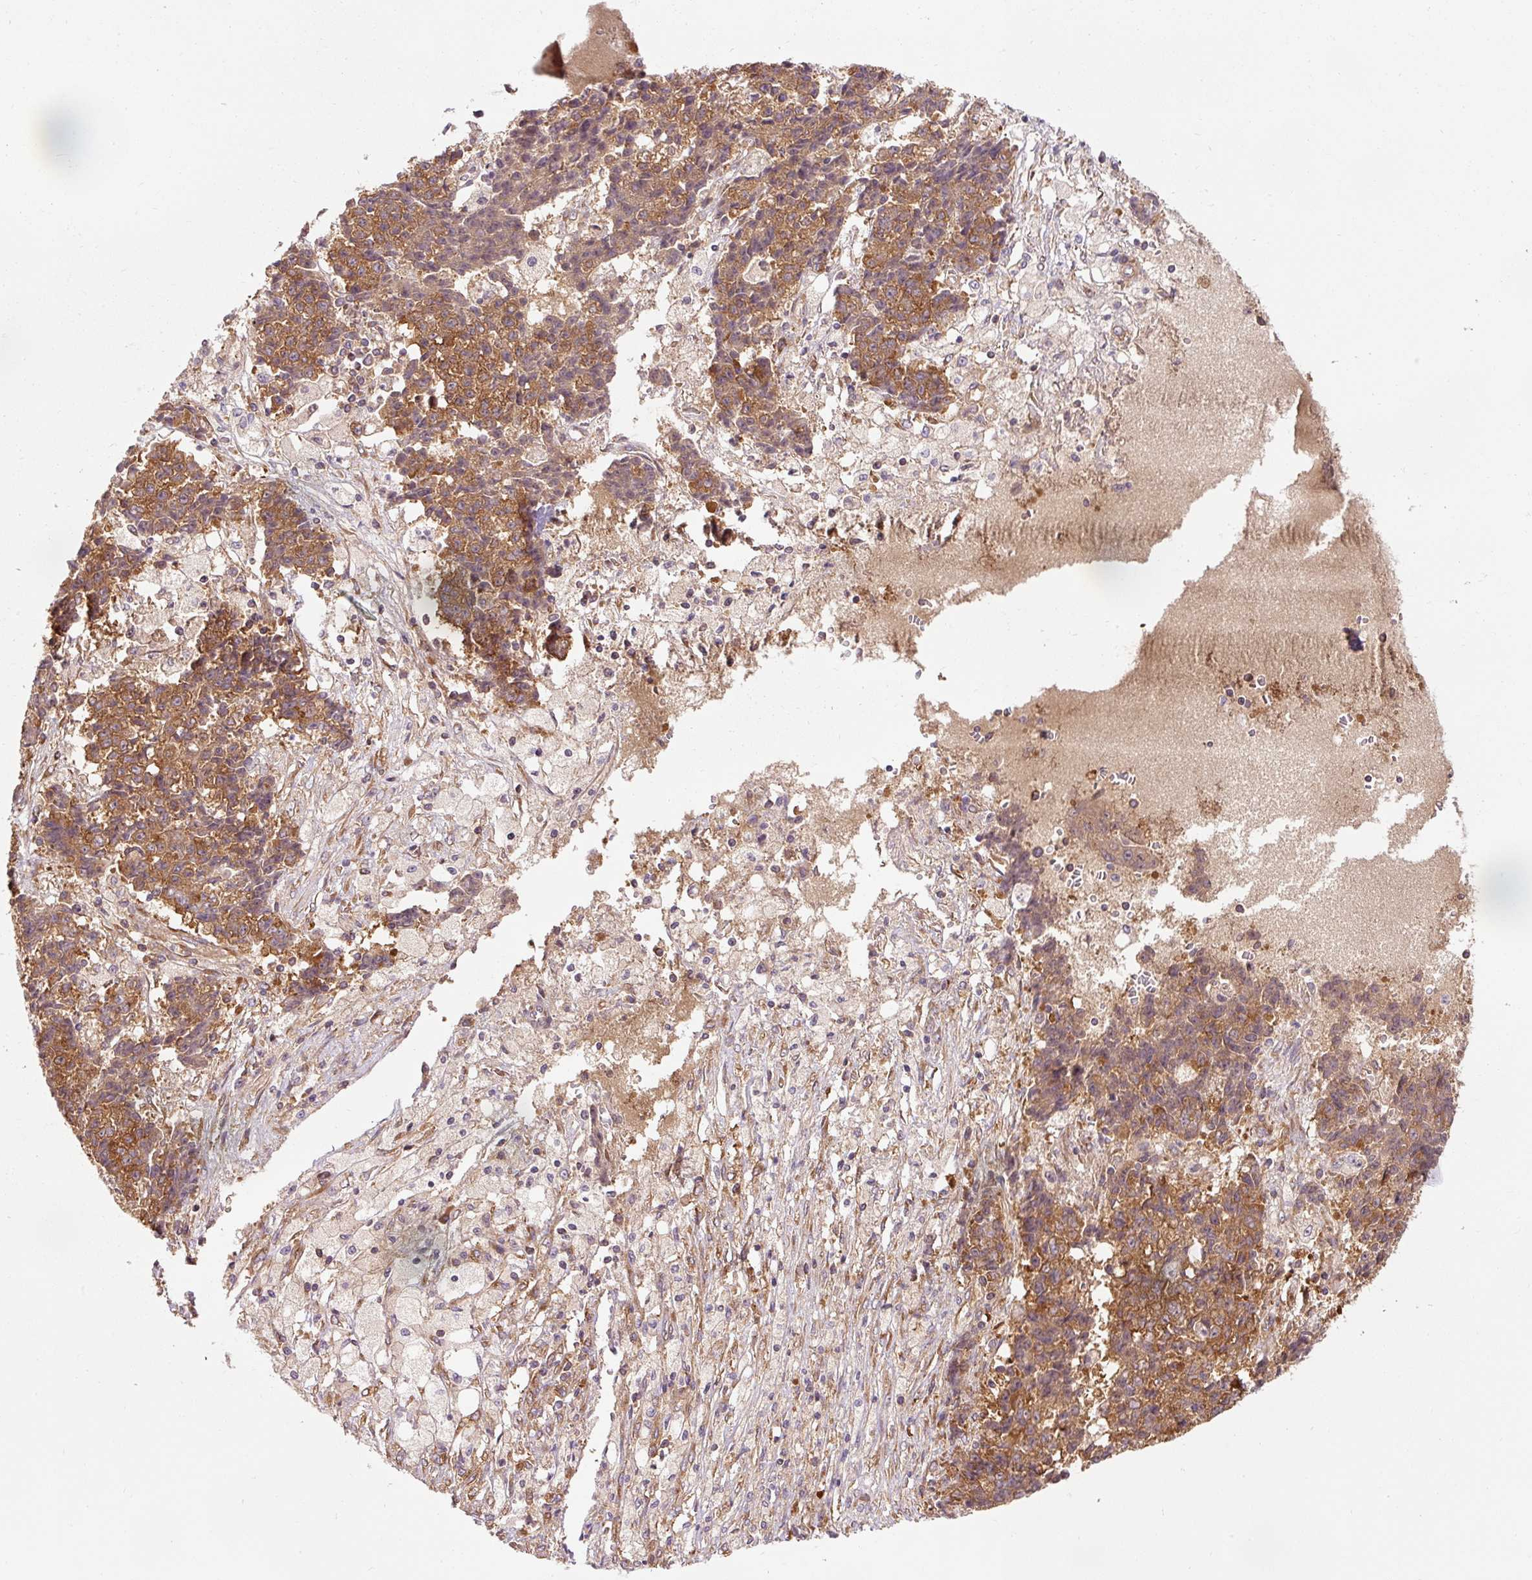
{"staining": {"intensity": "strong", "quantity": ">75%", "location": "cytoplasmic/membranous"}, "tissue": "ovarian cancer", "cell_type": "Tumor cells", "image_type": "cancer", "snomed": [{"axis": "morphology", "description": "Carcinoma, endometroid"}, {"axis": "topography", "description": "Ovary"}], "caption": "Ovarian cancer stained with a protein marker exhibits strong staining in tumor cells.", "gene": "PDAP1", "patient": {"sex": "female", "age": 42}}